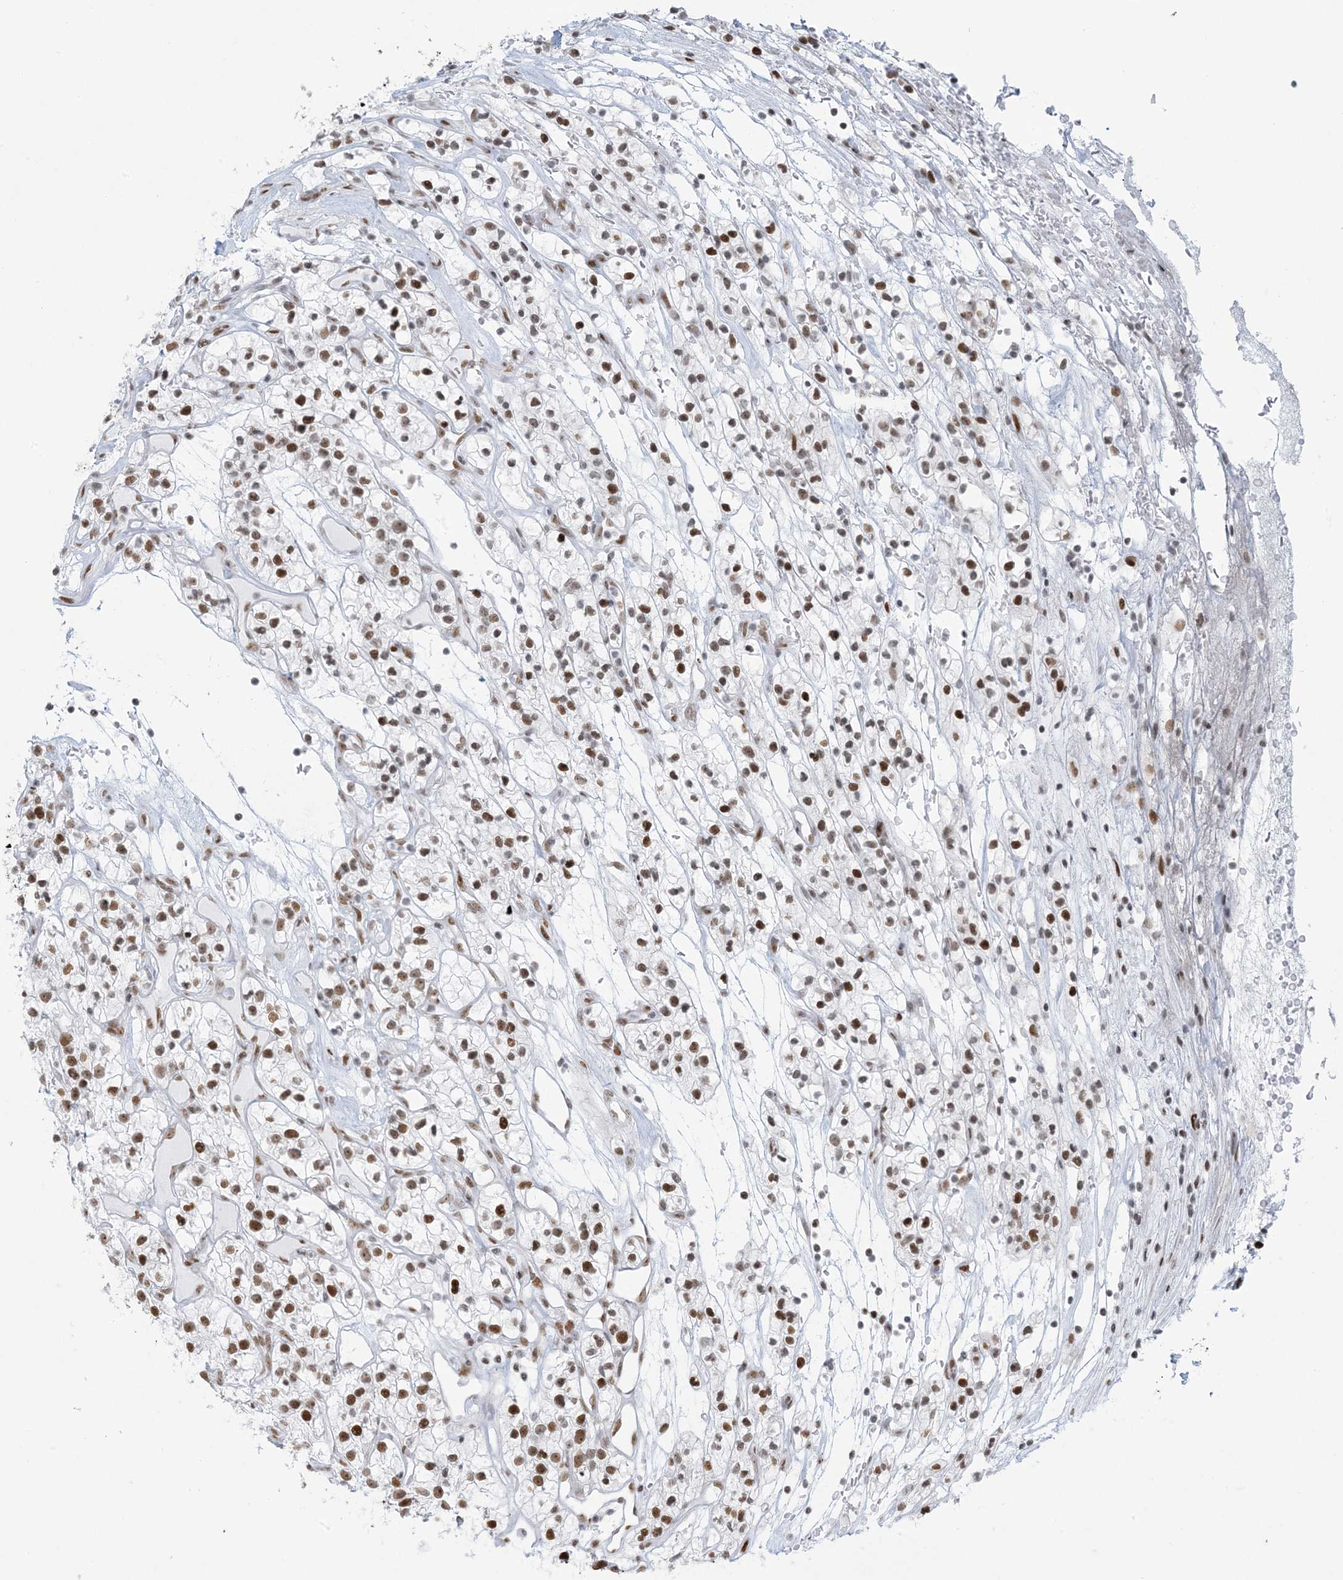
{"staining": {"intensity": "moderate", "quantity": ">75%", "location": "nuclear"}, "tissue": "renal cancer", "cell_type": "Tumor cells", "image_type": "cancer", "snomed": [{"axis": "morphology", "description": "Adenocarcinoma, NOS"}, {"axis": "topography", "description": "Kidney"}], "caption": "Protein analysis of renal cancer (adenocarcinoma) tissue demonstrates moderate nuclear positivity in about >75% of tumor cells.", "gene": "STAG1", "patient": {"sex": "female", "age": 57}}